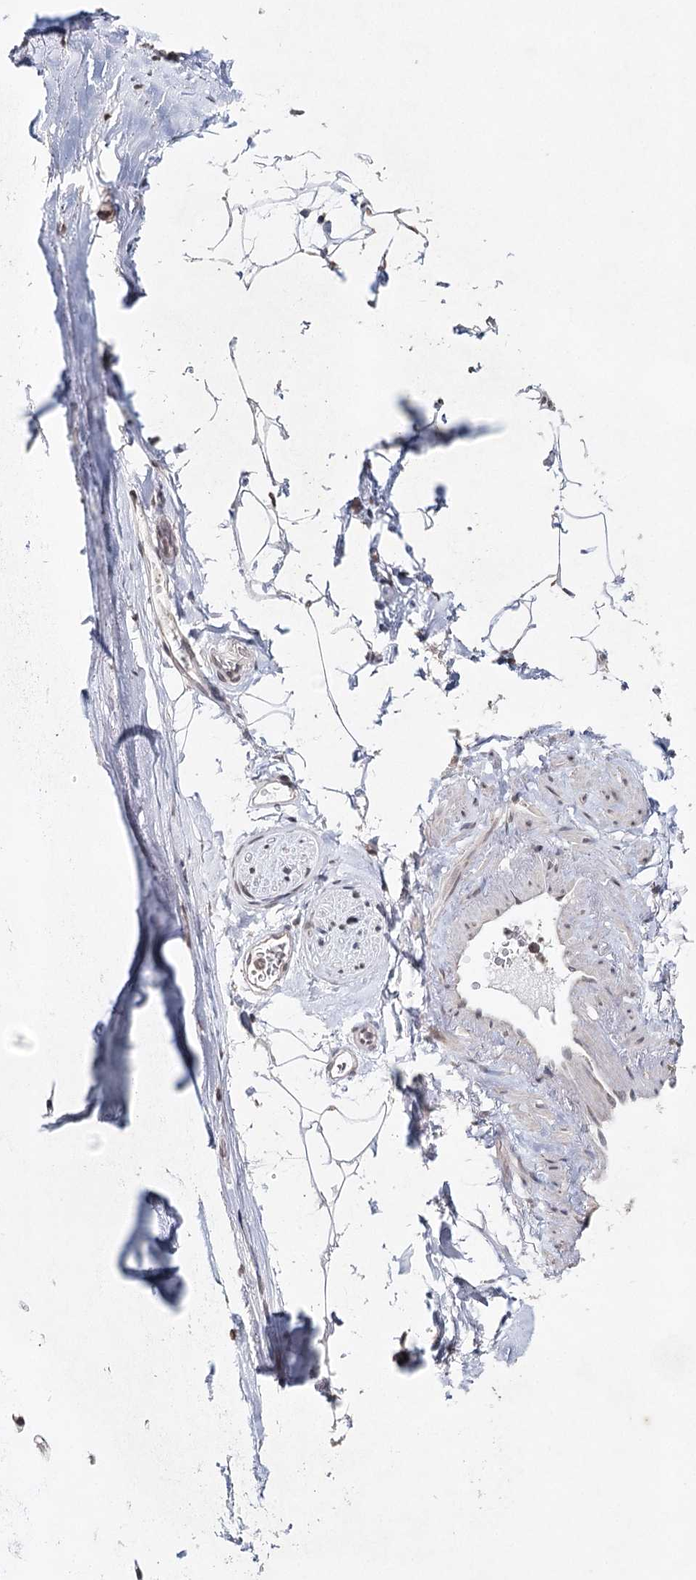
{"staining": {"intensity": "negative", "quantity": "none", "location": "none"}, "tissue": "adipose tissue", "cell_type": "Adipocytes", "image_type": "normal", "snomed": [{"axis": "morphology", "description": "Normal tissue, NOS"}, {"axis": "topography", "description": "Cartilage tissue"}, {"axis": "topography", "description": "Bronchus"}], "caption": "Micrograph shows no significant protein expression in adipocytes of unremarkable adipose tissue.", "gene": "ICOS", "patient": {"sex": "female", "age": 73}}